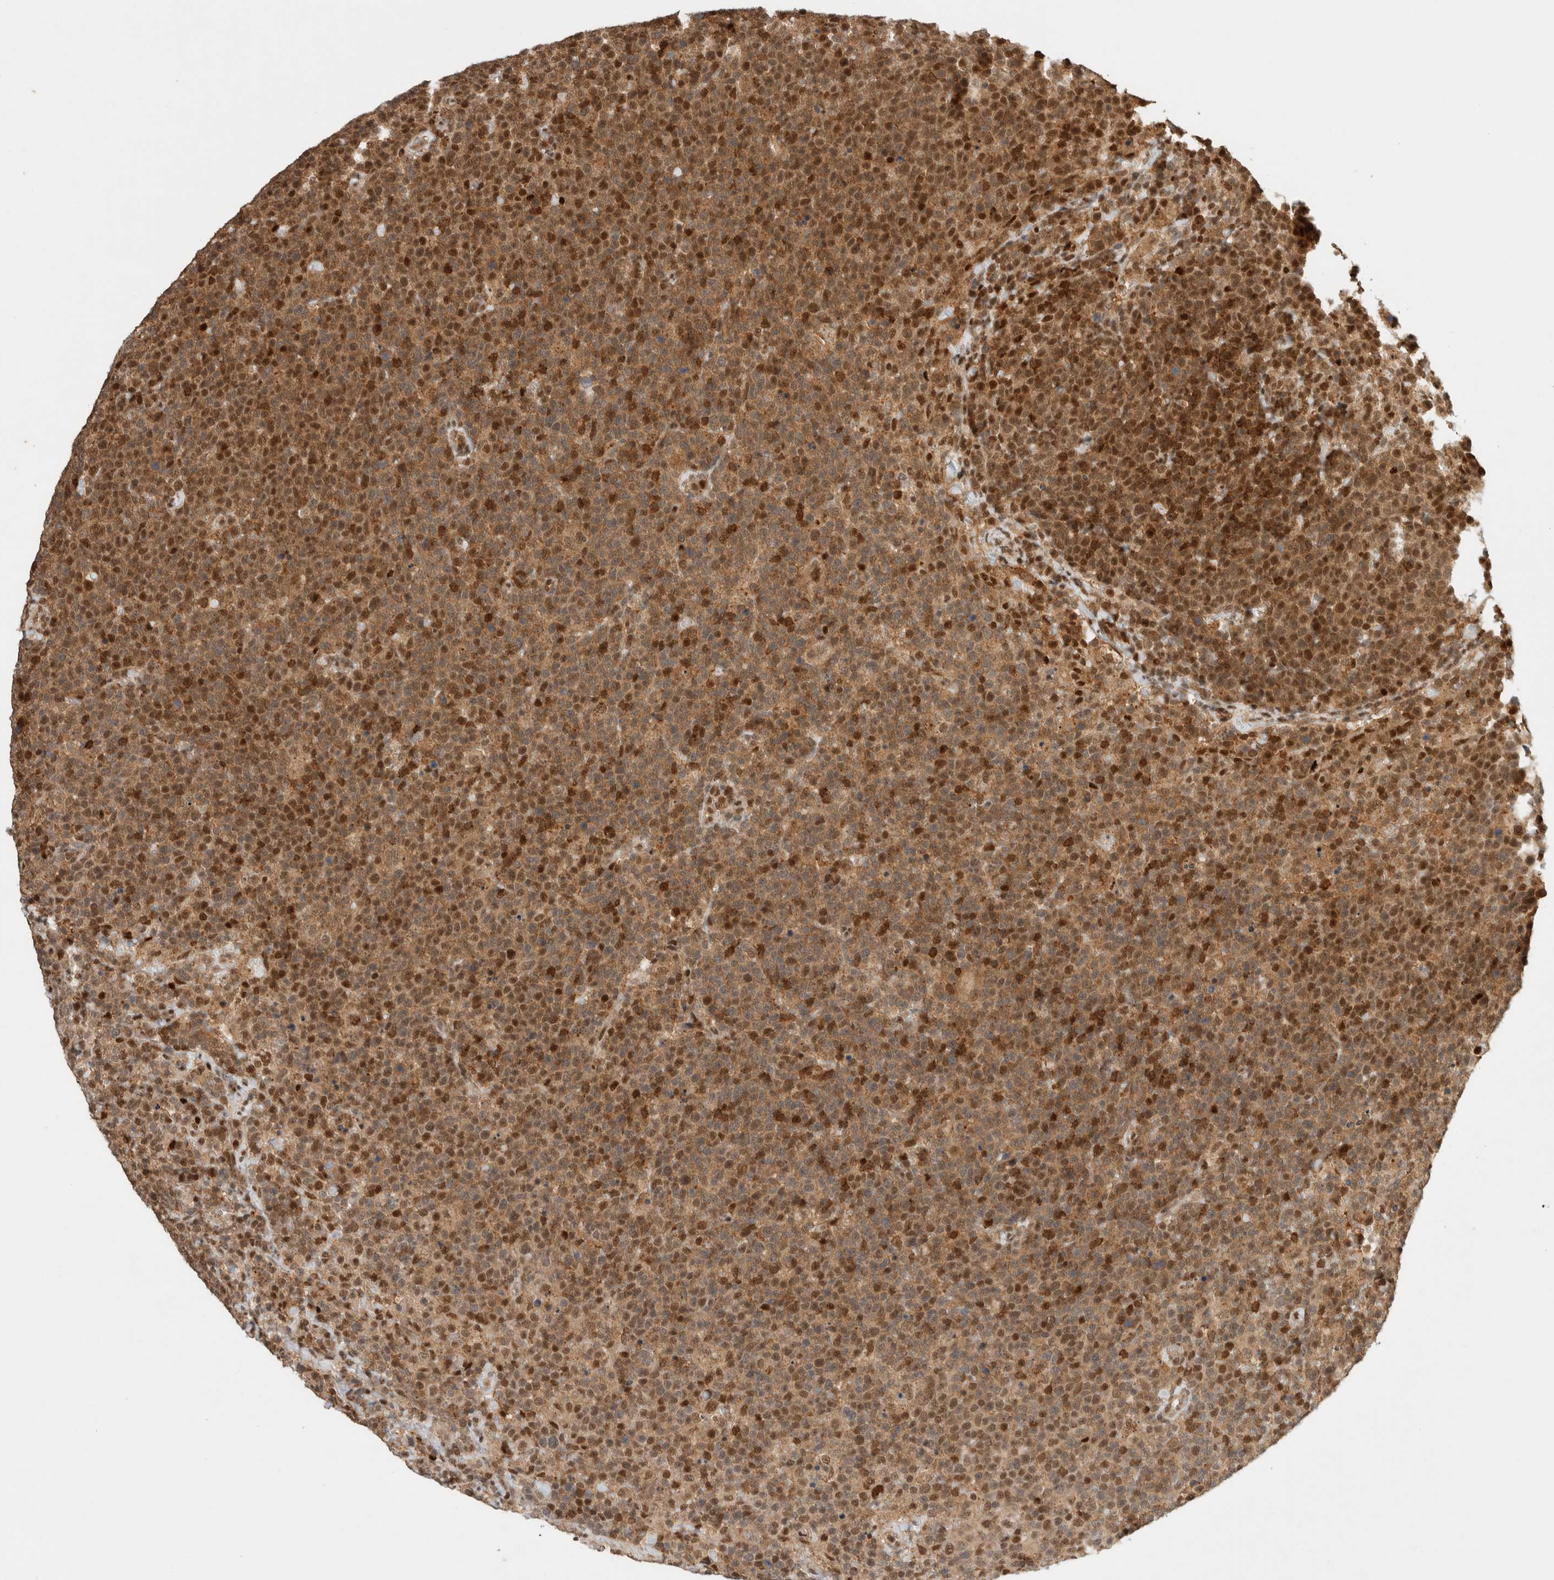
{"staining": {"intensity": "strong", "quantity": "25%-75%", "location": "cytoplasmic/membranous,nuclear"}, "tissue": "lymphoma", "cell_type": "Tumor cells", "image_type": "cancer", "snomed": [{"axis": "morphology", "description": "Malignant lymphoma, non-Hodgkin's type, High grade"}, {"axis": "topography", "description": "Lymph node"}], "caption": "Protein expression analysis of human lymphoma reveals strong cytoplasmic/membranous and nuclear staining in about 25%-75% of tumor cells.", "gene": "SNRNP40", "patient": {"sex": "male", "age": 61}}